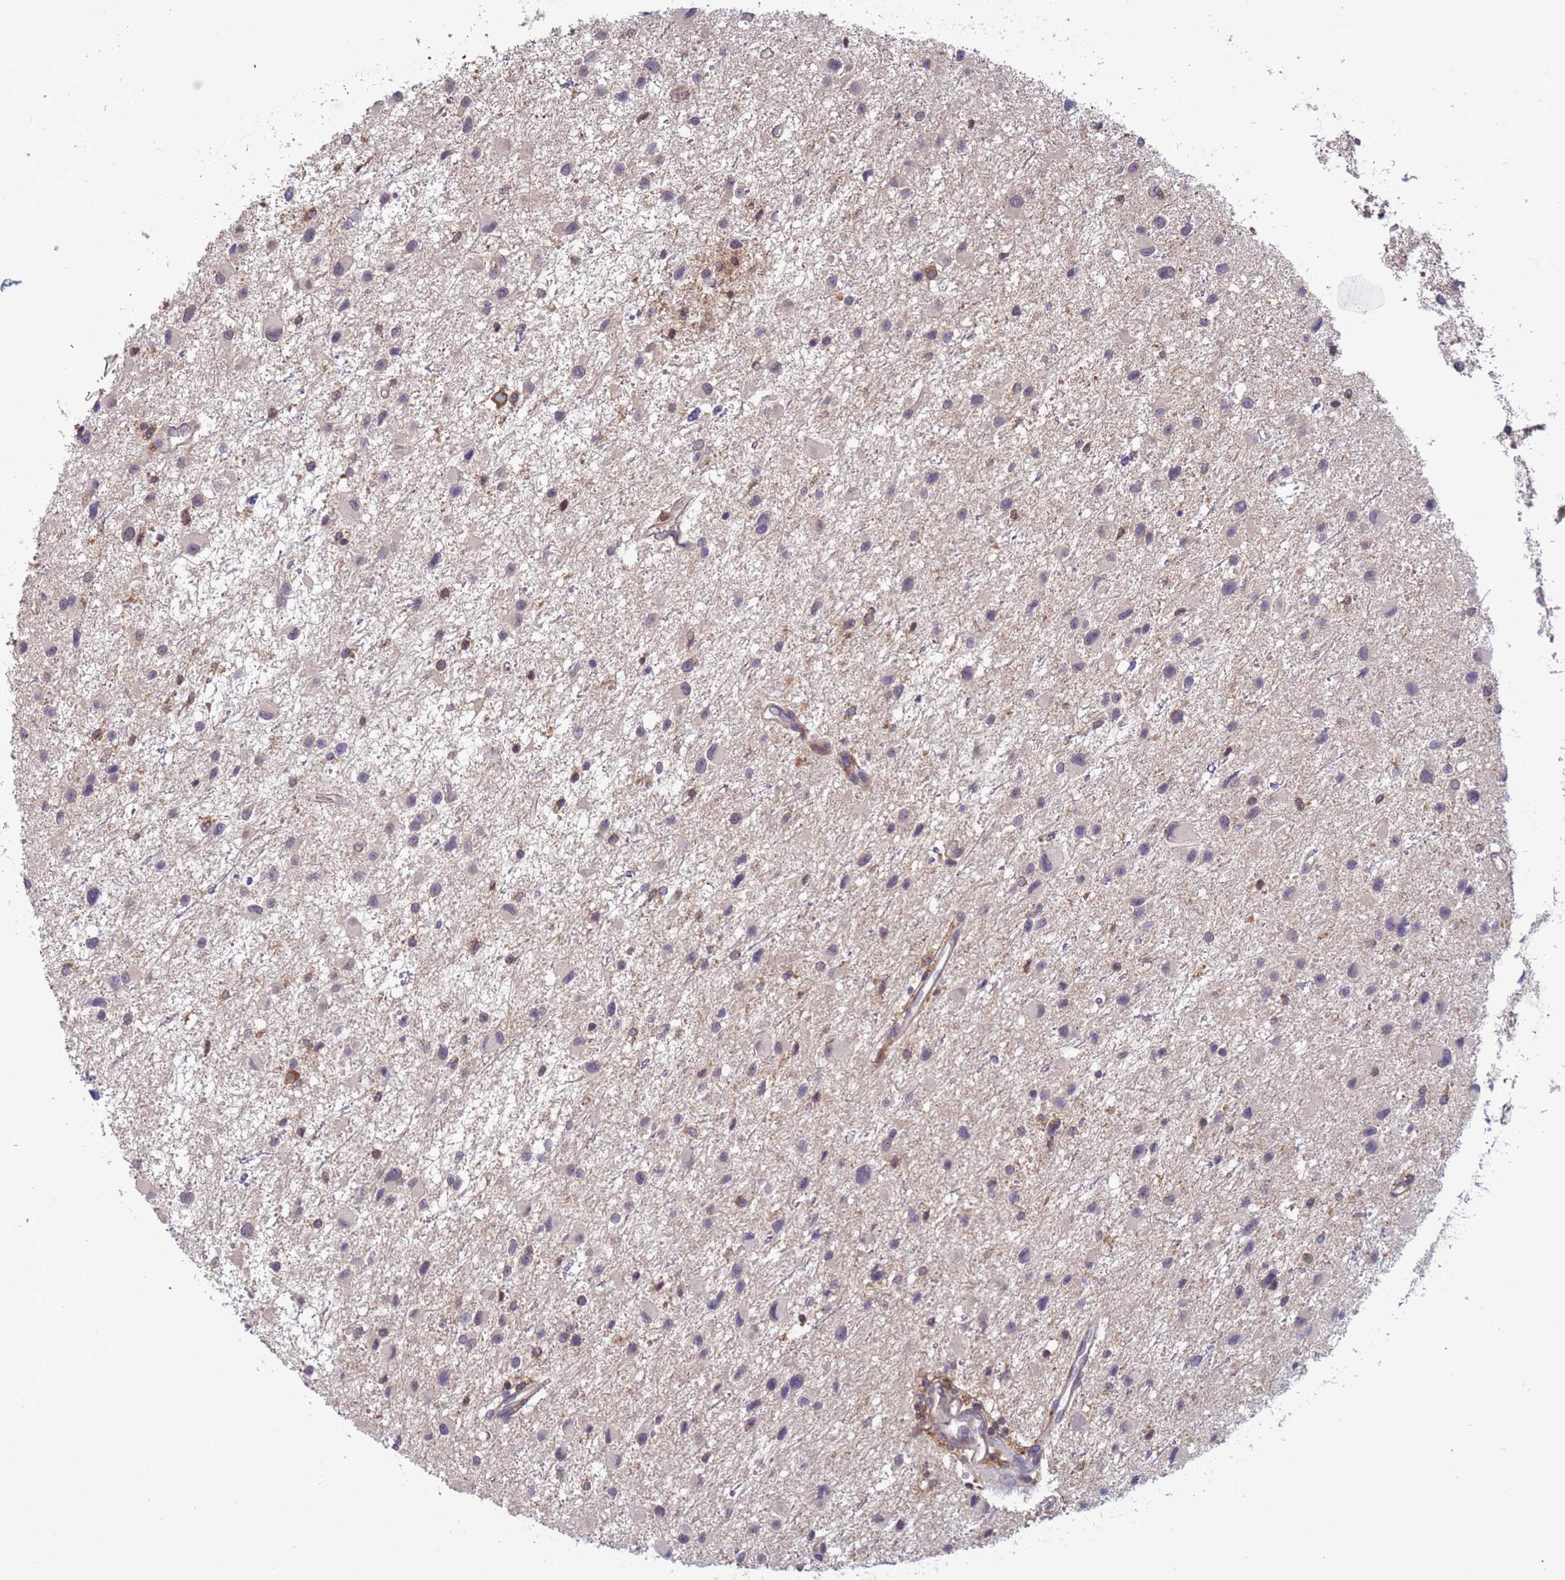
{"staining": {"intensity": "negative", "quantity": "none", "location": "none"}, "tissue": "glioma", "cell_type": "Tumor cells", "image_type": "cancer", "snomed": [{"axis": "morphology", "description": "Glioma, malignant, Low grade"}, {"axis": "topography", "description": "Brain"}], "caption": "High power microscopy image of an immunohistochemistry (IHC) photomicrograph of glioma, revealing no significant expression in tumor cells. (DAB (3,3'-diaminobenzidine) immunohistochemistry (IHC), high magnification).", "gene": "AMPD3", "patient": {"sex": "female", "age": 32}}